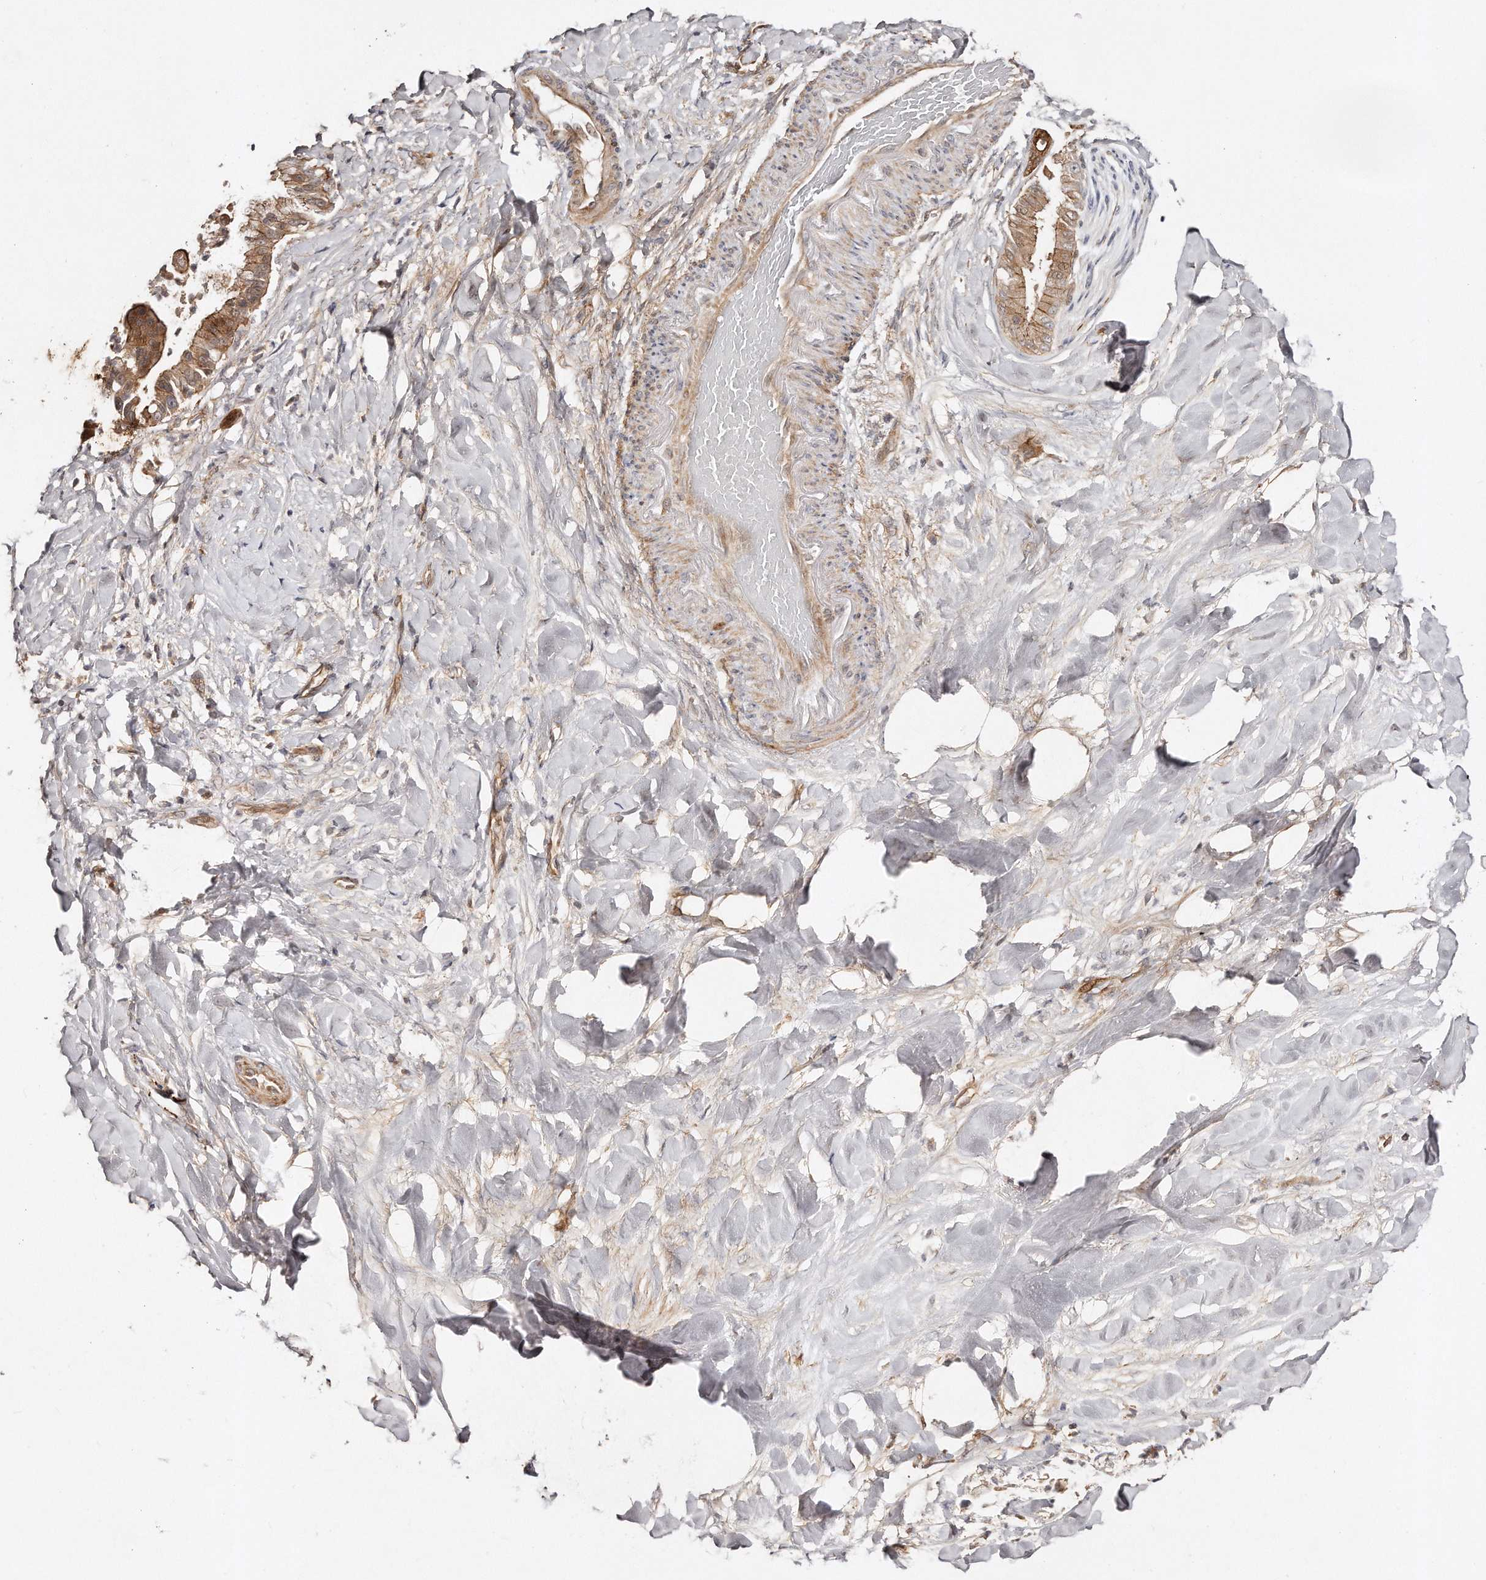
{"staining": {"intensity": "moderate", "quantity": ">75%", "location": "cytoplasmic/membranous"}, "tissue": "liver cancer", "cell_type": "Tumor cells", "image_type": "cancer", "snomed": [{"axis": "morphology", "description": "Cholangiocarcinoma"}, {"axis": "topography", "description": "Liver"}], "caption": "An immunohistochemistry (IHC) histopathology image of neoplastic tissue is shown. Protein staining in brown shows moderate cytoplasmic/membranous positivity in liver cancer within tumor cells.", "gene": "GBP4", "patient": {"sex": "female", "age": 54}}